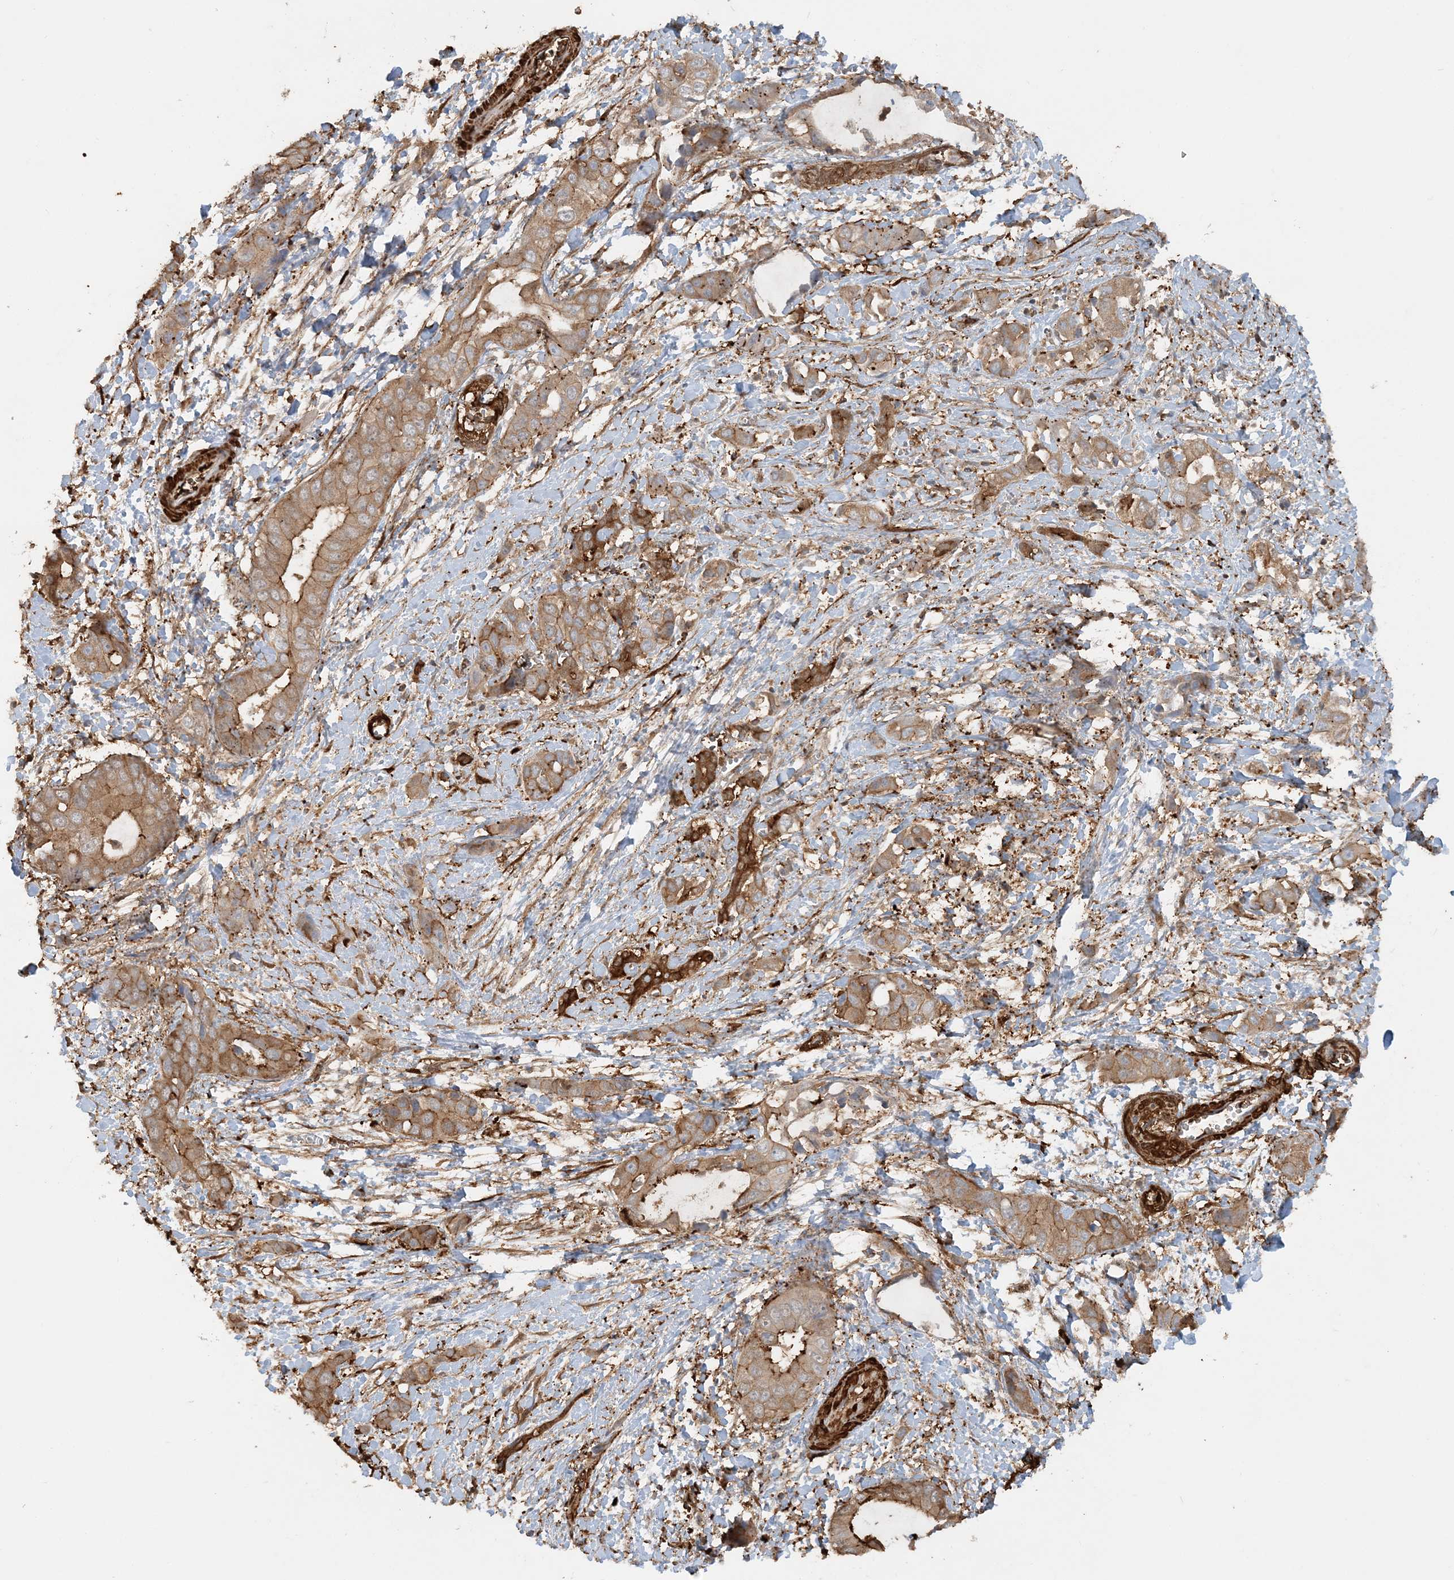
{"staining": {"intensity": "moderate", "quantity": "25%-75%", "location": "cytoplasmic/membranous"}, "tissue": "liver cancer", "cell_type": "Tumor cells", "image_type": "cancer", "snomed": [{"axis": "morphology", "description": "Cholangiocarcinoma"}, {"axis": "topography", "description": "Liver"}], "caption": "Liver cancer was stained to show a protein in brown. There is medium levels of moderate cytoplasmic/membranous expression in approximately 25%-75% of tumor cells.", "gene": "DSTN", "patient": {"sex": "female", "age": 52}}